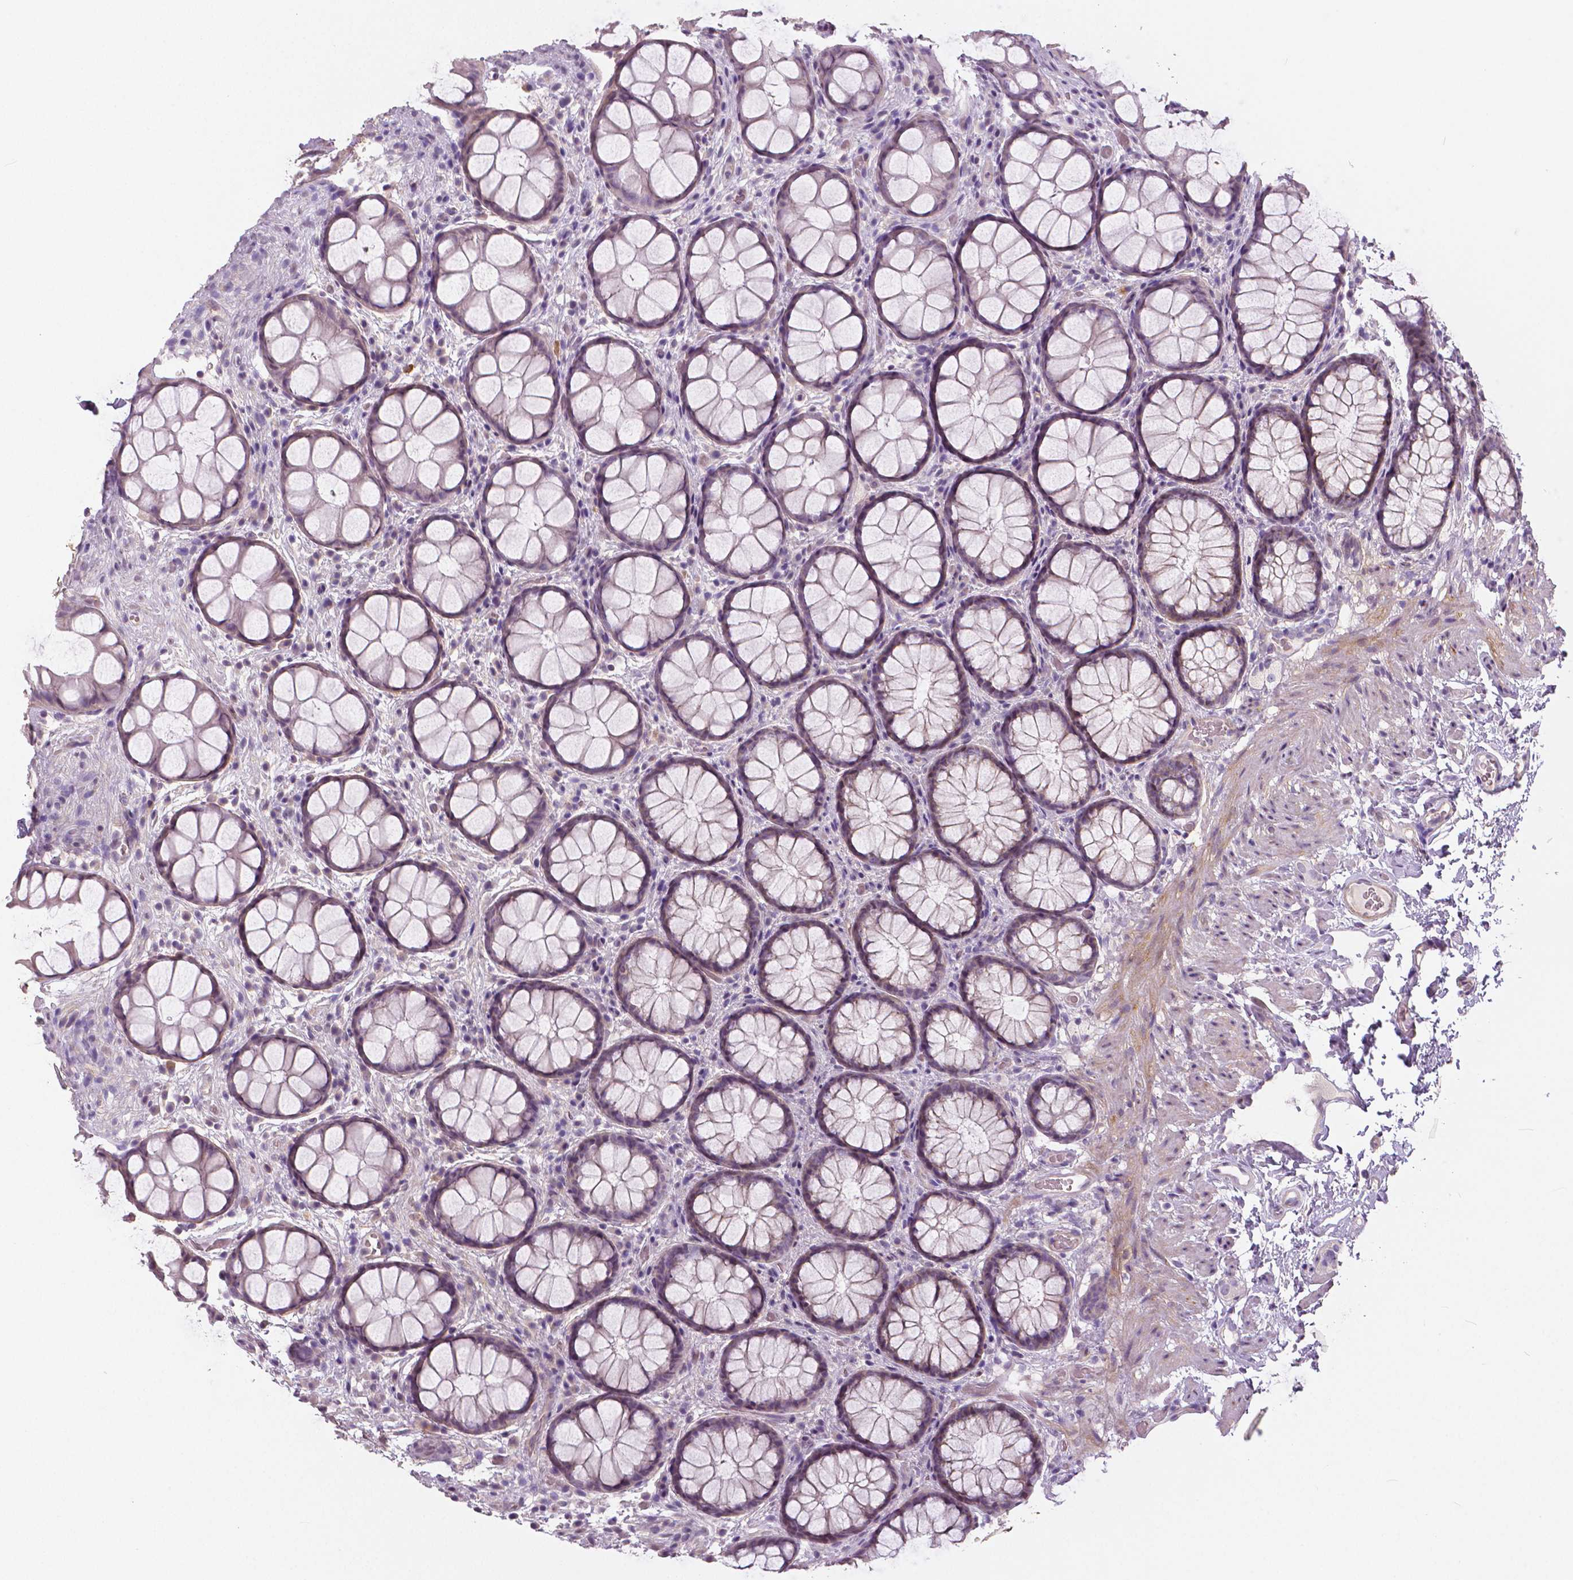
{"staining": {"intensity": "negative", "quantity": "none", "location": "none"}, "tissue": "rectum", "cell_type": "Glandular cells", "image_type": "normal", "snomed": [{"axis": "morphology", "description": "Normal tissue, NOS"}, {"axis": "topography", "description": "Rectum"}], "caption": "A high-resolution image shows IHC staining of benign rectum, which displays no significant staining in glandular cells.", "gene": "FLT1", "patient": {"sex": "female", "age": 62}}